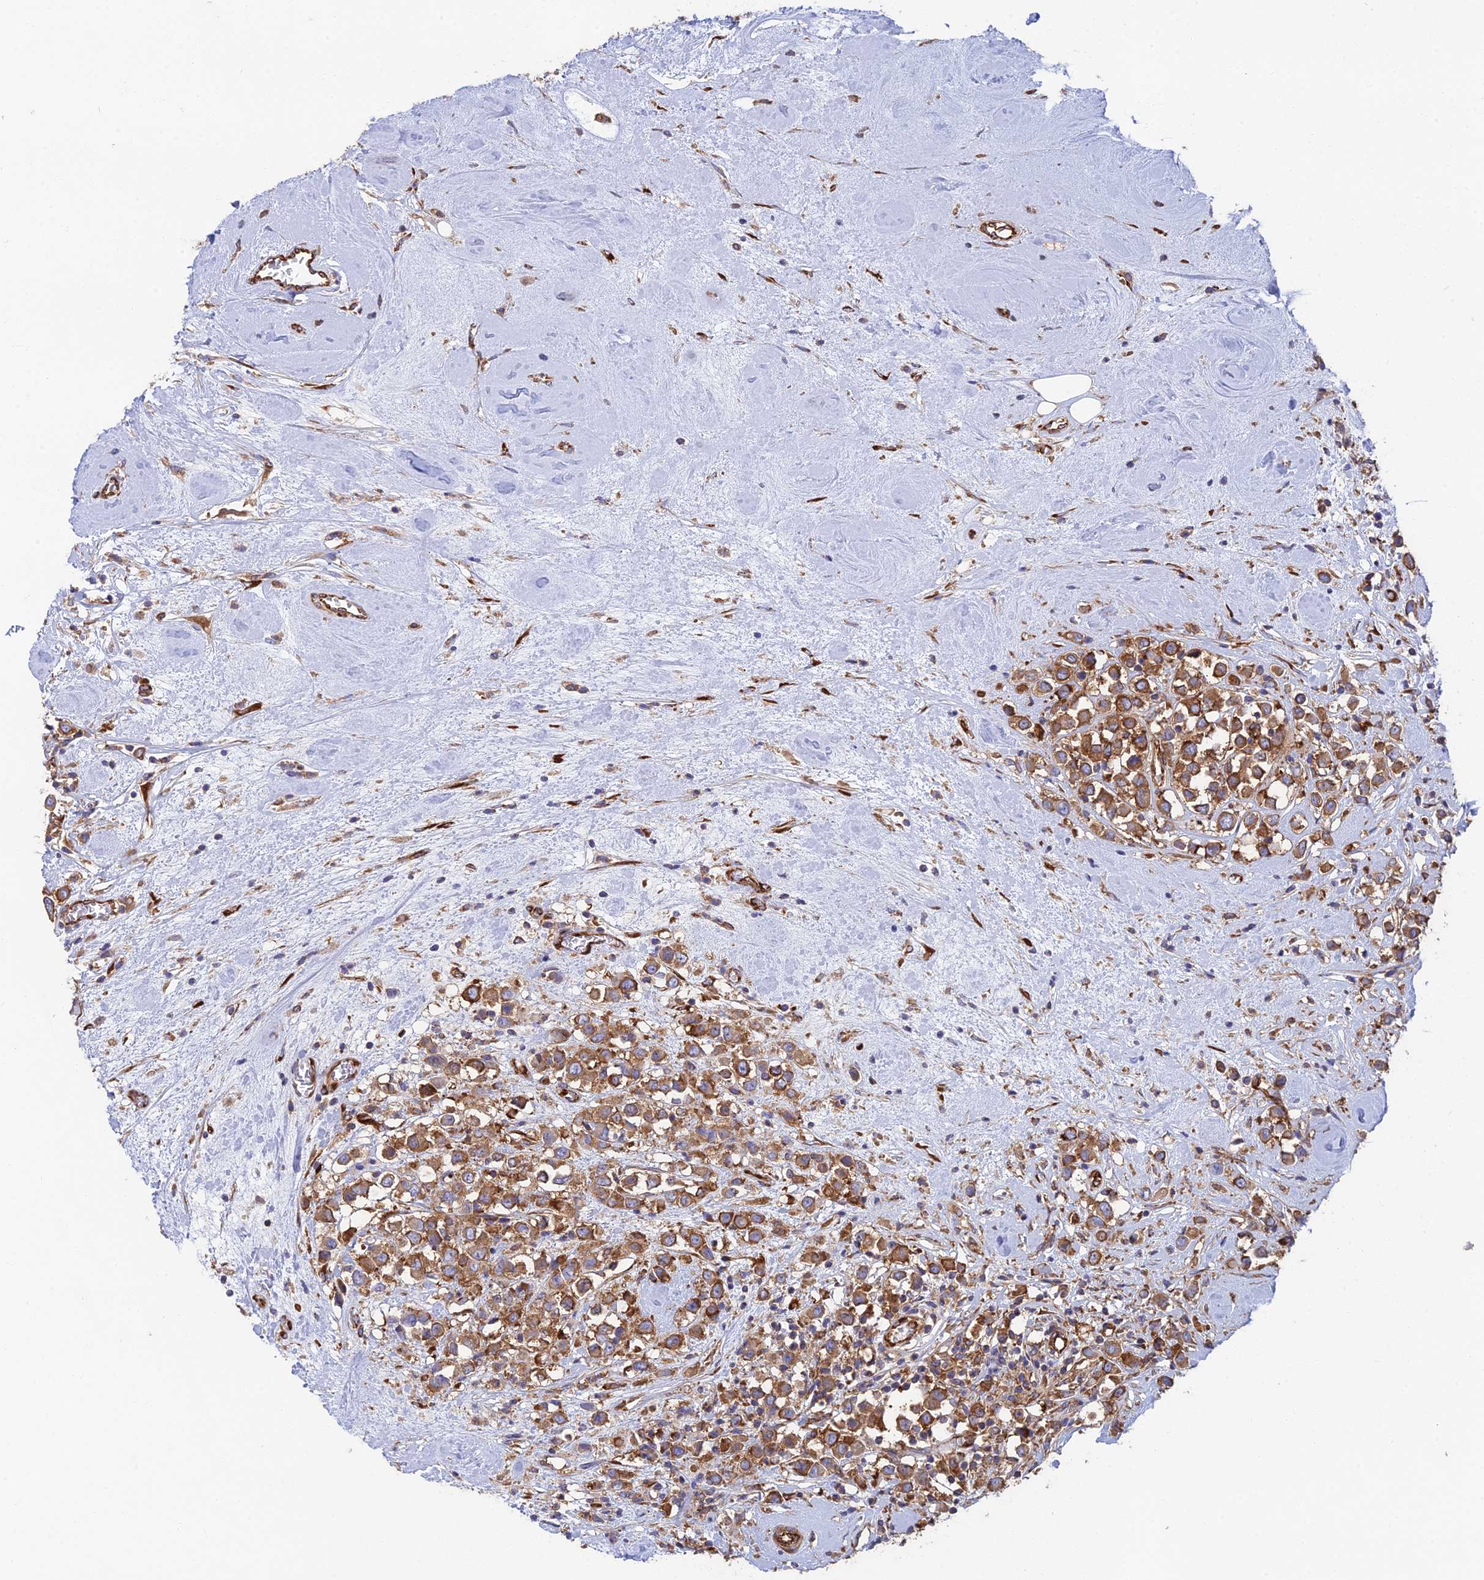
{"staining": {"intensity": "strong", "quantity": ">75%", "location": "cytoplasmic/membranous"}, "tissue": "breast cancer", "cell_type": "Tumor cells", "image_type": "cancer", "snomed": [{"axis": "morphology", "description": "Duct carcinoma"}, {"axis": "topography", "description": "Breast"}], "caption": "Human breast cancer (intraductal carcinoma) stained with a protein marker exhibits strong staining in tumor cells.", "gene": "CCDC69", "patient": {"sex": "female", "age": 61}}